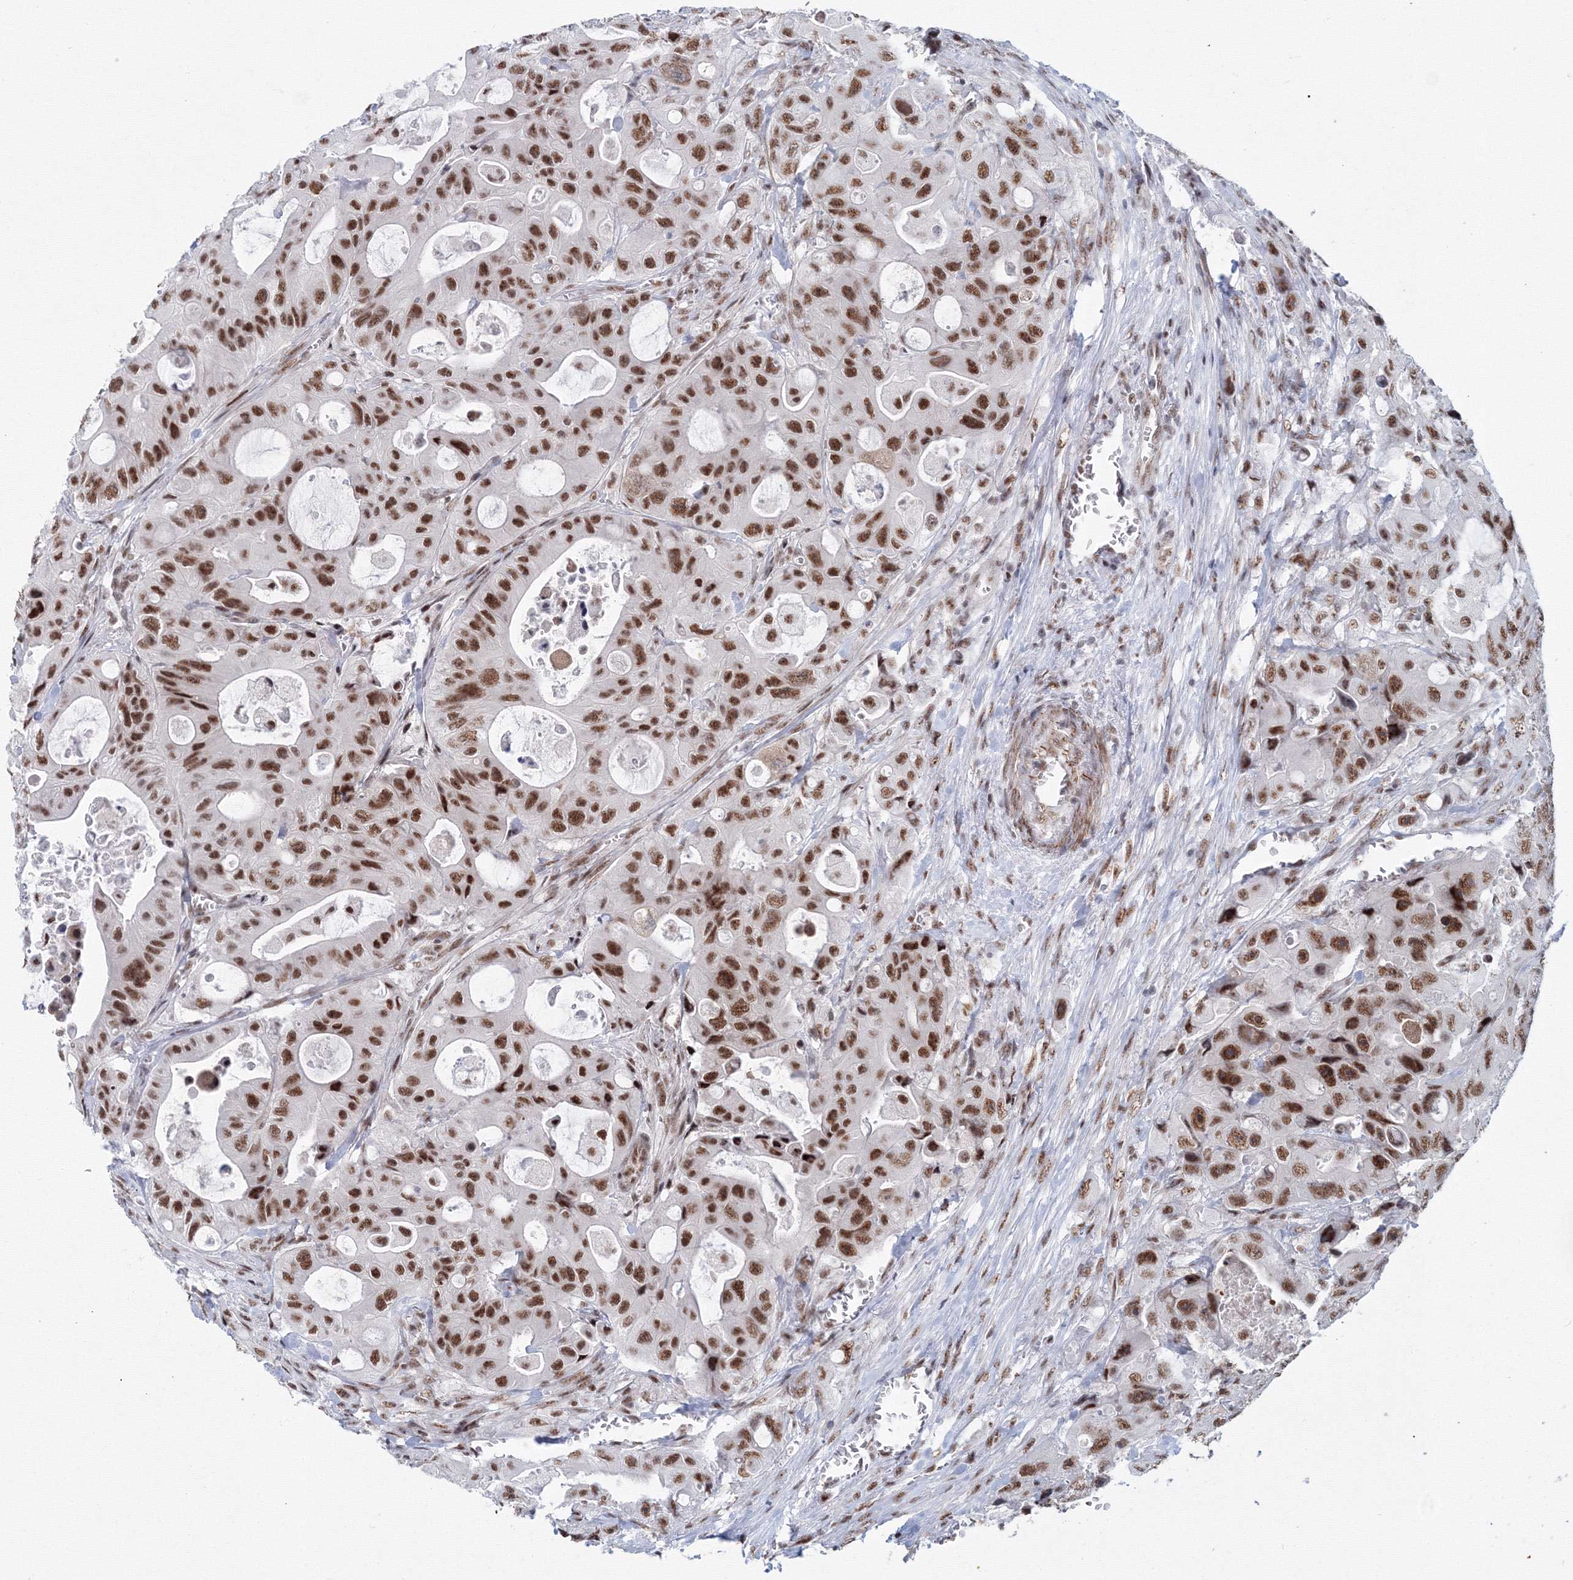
{"staining": {"intensity": "strong", "quantity": ">75%", "location": "nuclear"}, "tissue": "colorectal cancer", "cell_type": "Tumor cells", "image_type": "cancer", "snomed": [{"axis": "morphology", "description": "Adenocarcinoma, NOS"}, {"axis": "topography", "description": "Colon"}], "caption": "This micrograph reveals immunohistochemistry staining of human colorectal adenocarcinoma, with high strong nuclear expression in approximately >75% of tumor cells.", "gene": "SF3B6", "patient": {"sex": "female", "age": 46}}